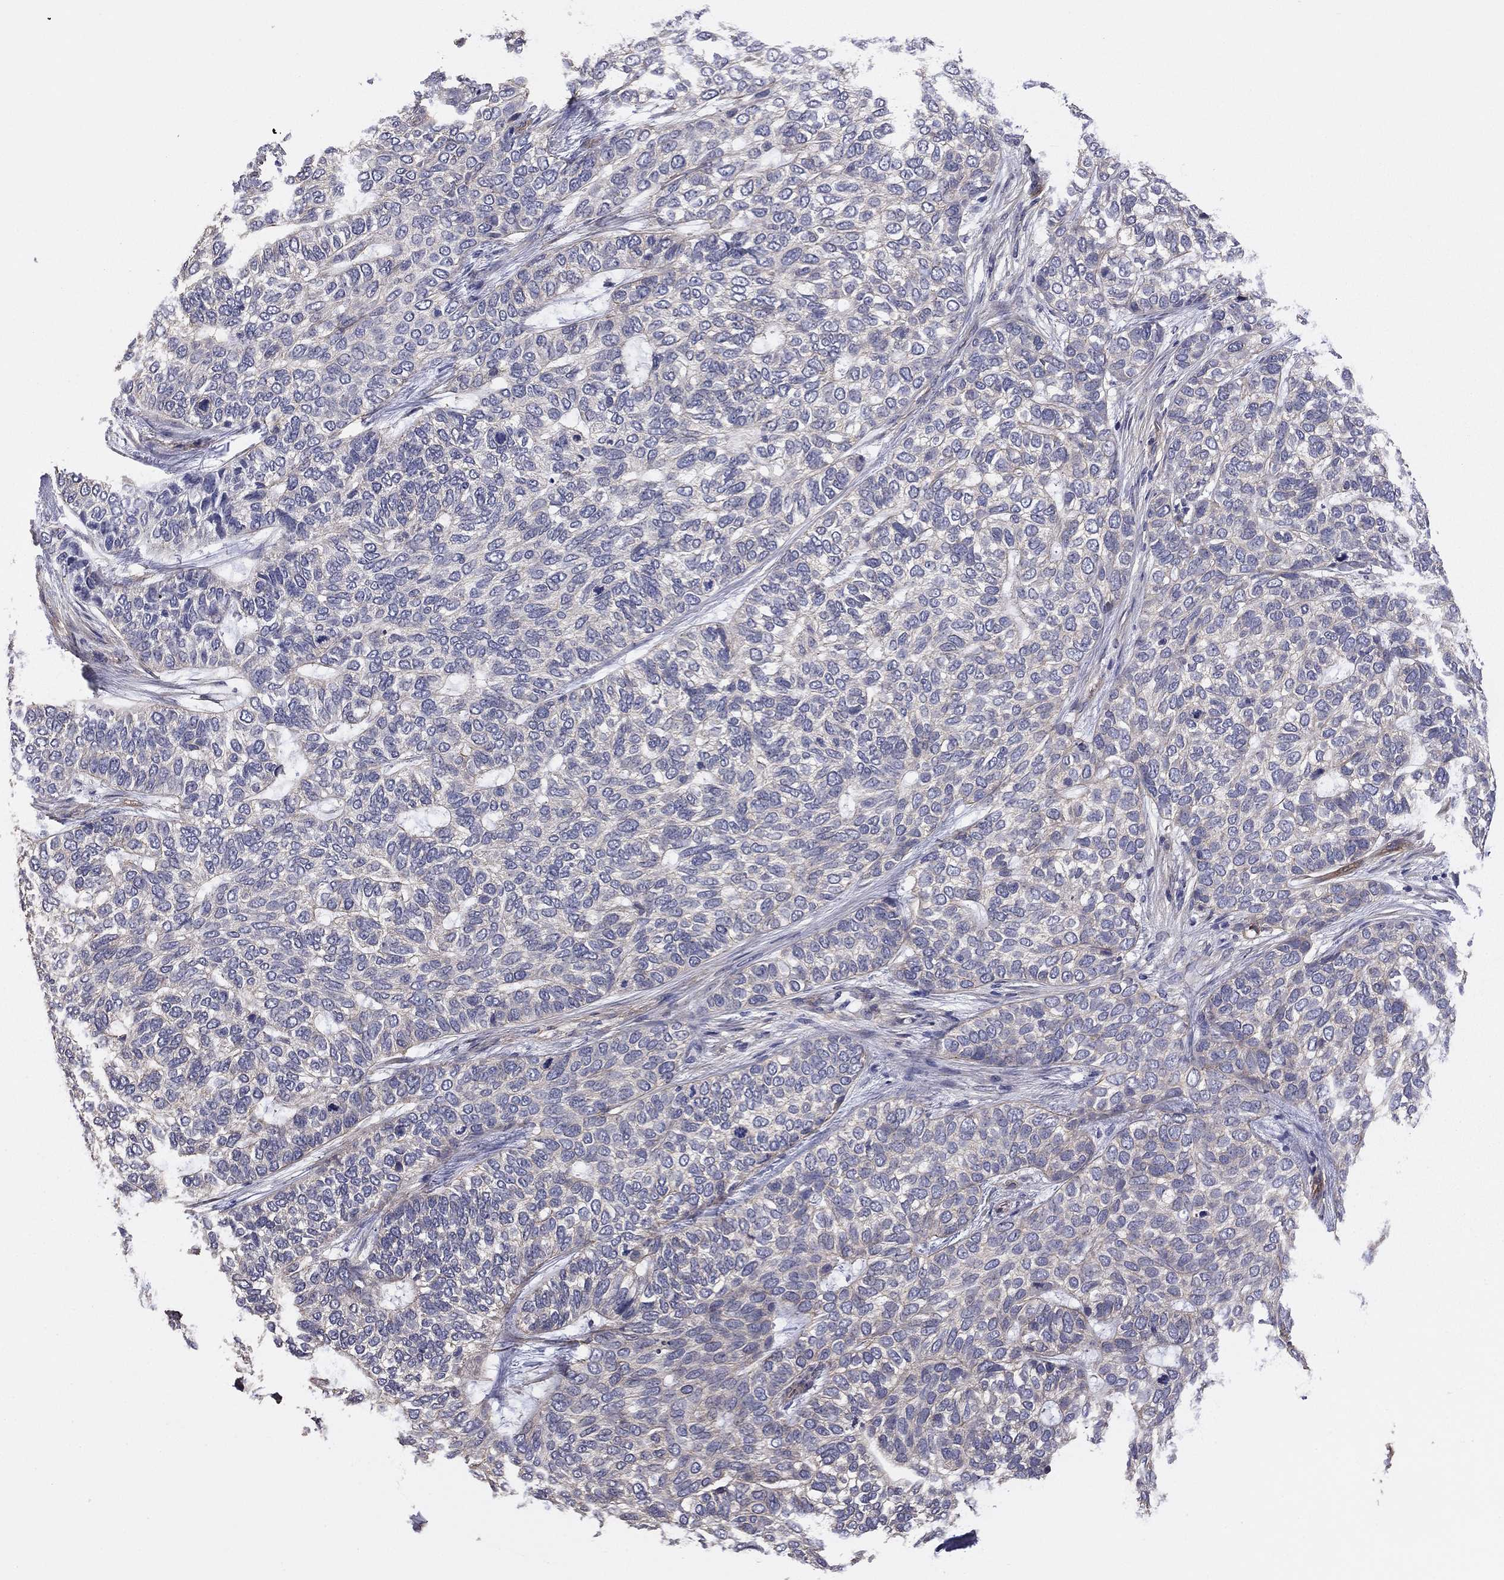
{"staining": {"intensity": "negative", "quantity": "none", "location": "none"}, "tissue": "skin cancer", "cell_type": "Tumor cells", "image_type": "cancer", "snomed": [{"axis": "morphology", "description": "Basal cell carcinoma"}, {"axis": "topography", "description": "Skin"}], "caption": "There is no significant positivity in tumor cells of skin cancer.", "gene": "TCHH", "patient": {"sex": "female", "age": 65}}